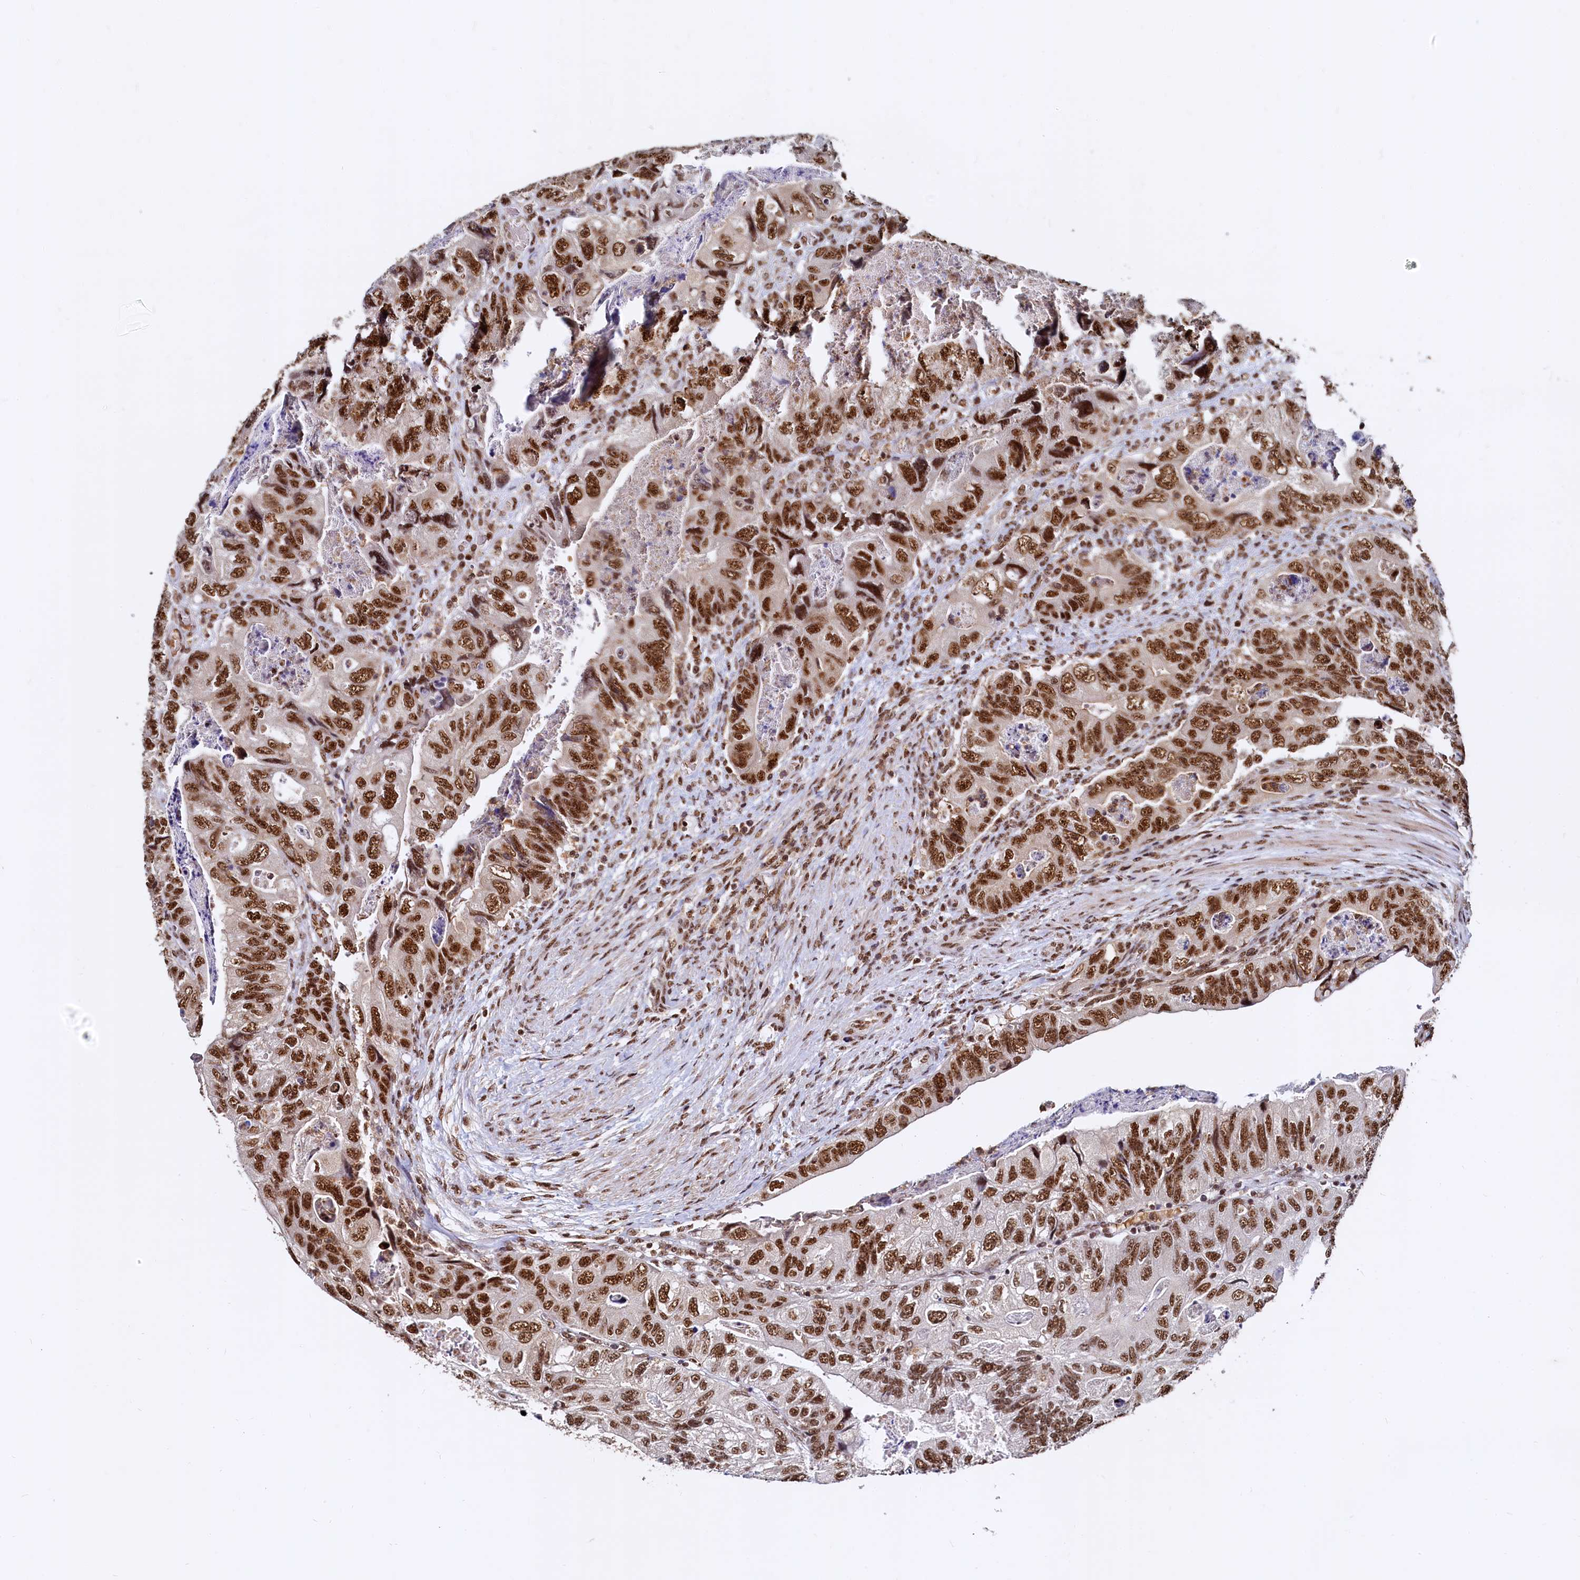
{"staining": {"intensity": "strong", "quantity": ">75%", "location": "cytoplasmic/membranous,nuclear"}, "tissue": "colorectal cancer", "cell_type": "Tumor cells", "image_type": "cancer", "snomed": [{"axis": "morphology", "description": "Adenocarcinoma, NOS"}, {"axis": "topography", "description": "Rectum"}], "caption": "Colorectal cancer (adenocarcinoma) tissue reveals strong cytoplasmic/membranous and nuclear expression in approximately >75% of tumor cells (IHC, brightfield microscopy, high magnification).", "gene": "RSRC2", "patient": {"sex": "male", "age": 63}}